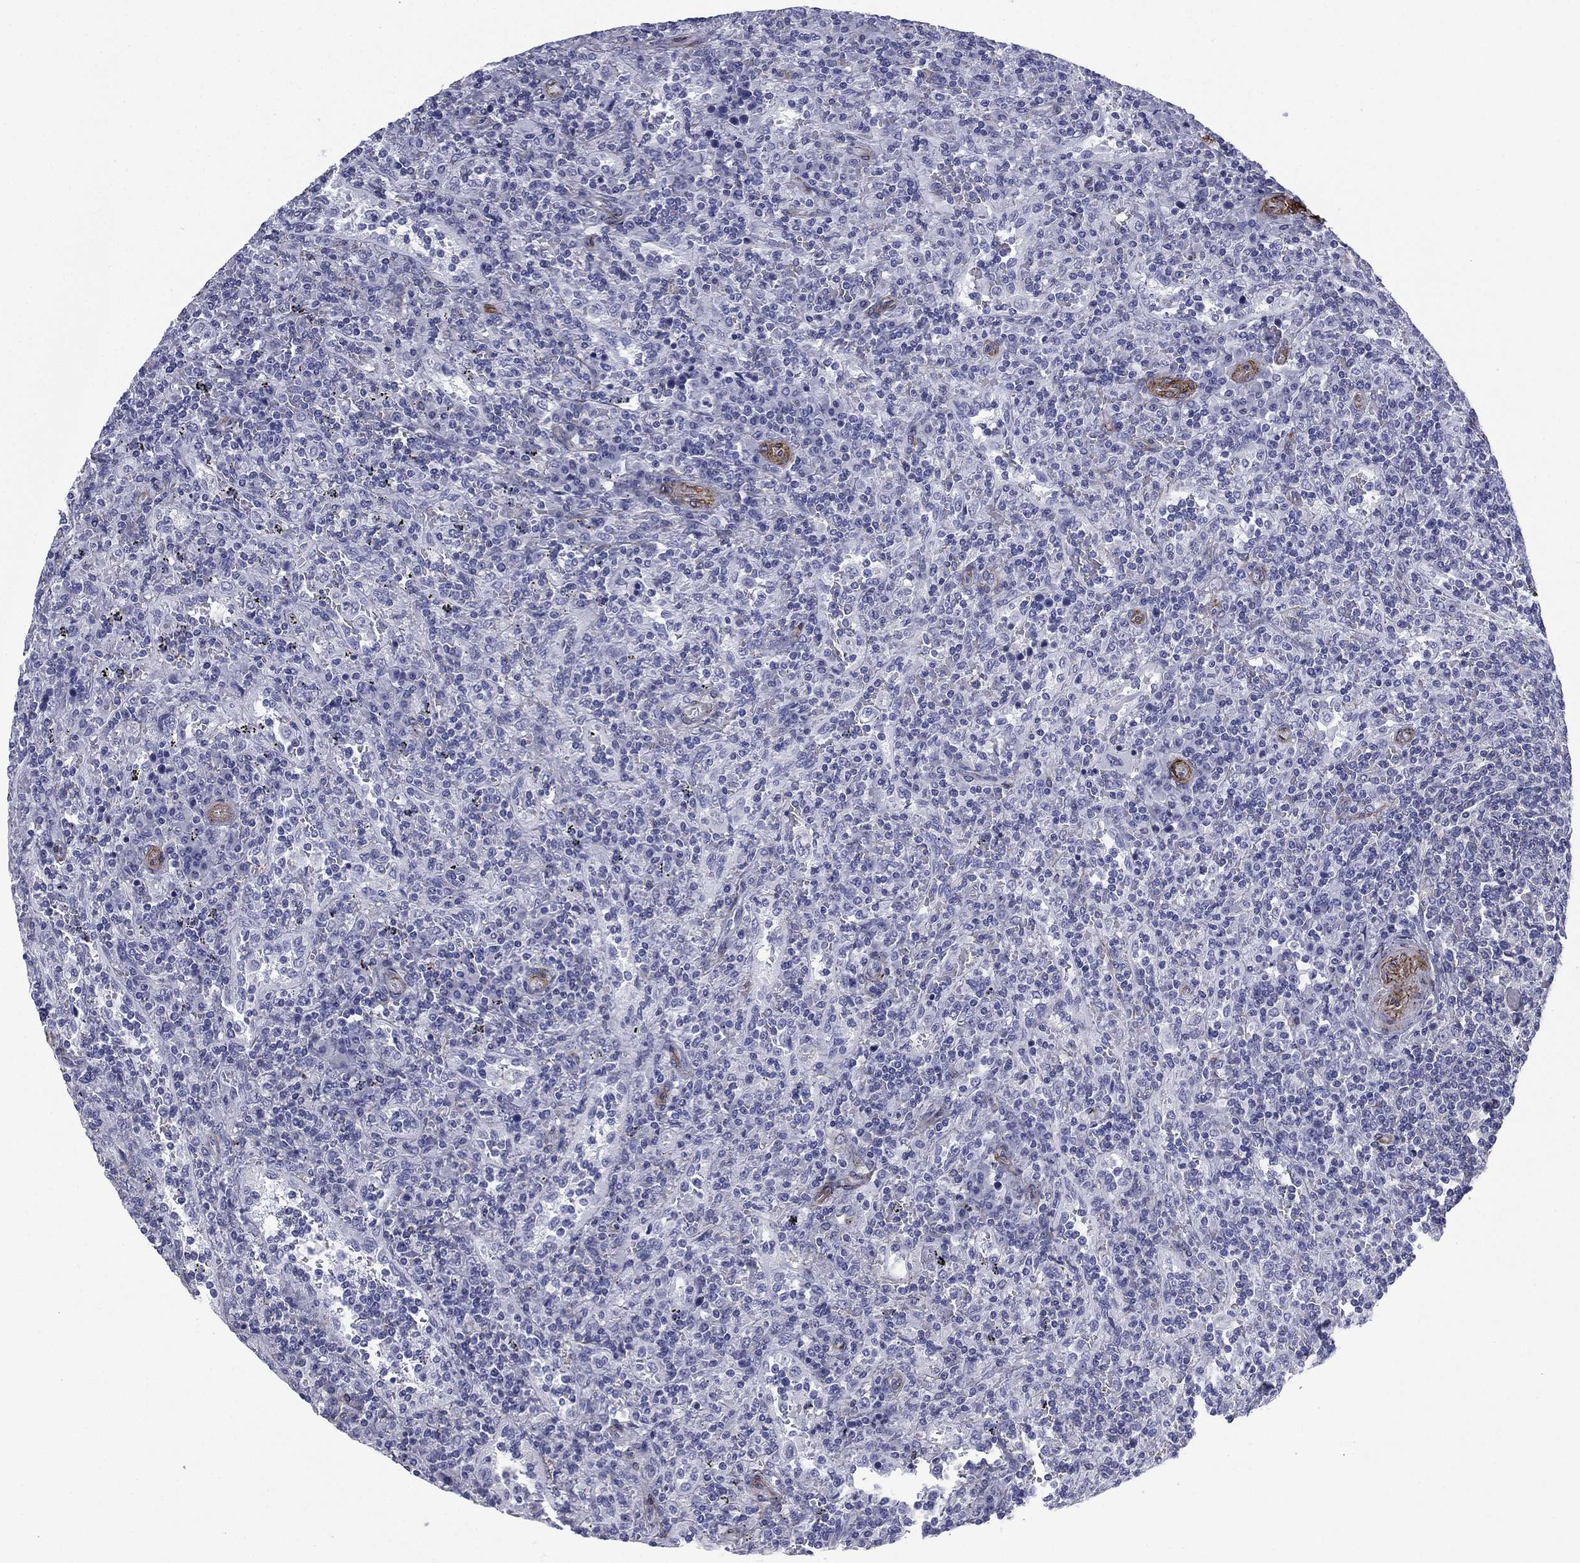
{"staining": {"intensity": "negative", "quantity": "none", "location": "none"}, "tissue": "lymphoma", "cell_type": "Tumor cells", "image_type": "cancer", "snomed": [{"axis": "morphology", "description": "Malignant lymphoma, non-Hodgkin's type, Low grade"}, {"axis": "topography", "description": "Spleen"}], "caption": "Immunohistochemistry photomicrograph of lymphoma stained for a protein (brown), which exhibits no expression in tumor cells.", "gene": "CAVIN3", "patient": {"sex": "male", "age": 62}}